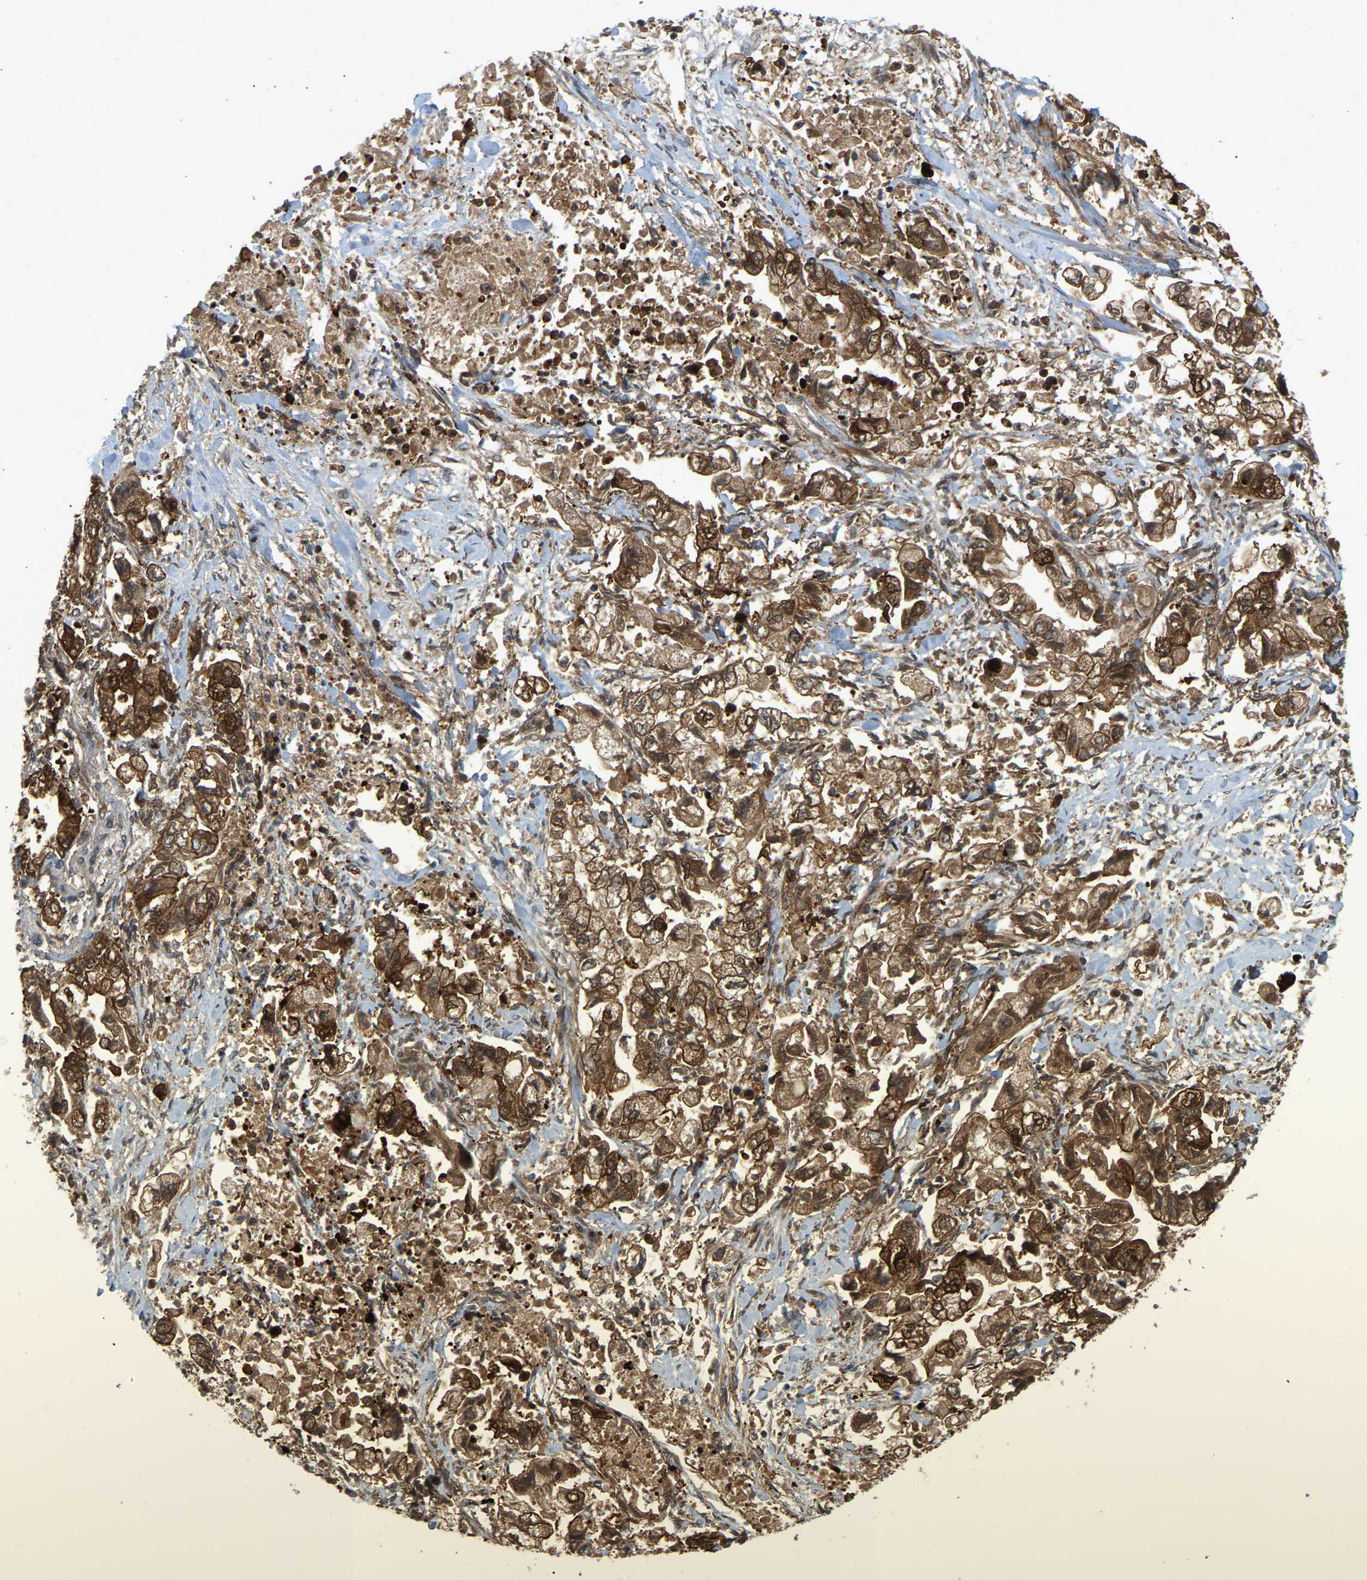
{"staining": {"intensity": "moderate", "quantity": ">75%", "location": "cytoplasmic/membranous"}, "tissue": "stomach cancer", "cell_type": "Tumor cells", "image_type": "cancer", "snomed": [{"axis": "morphology", "description": "Normal tissue, NOS"}, {"axis": "morphology", "description": "Adenocarcinoma, NOS"}, {"axis": "topography", "description": "Stomach"}], "caption": "Immunohistochemistry (IHC) of human stomach cancer exhibits medium levels of moderate cytoplasmic/membranous staining in about >75% of tumor cells.", "gene": "SERPINB5", "patient": {"sex": "male", "age": 62}}